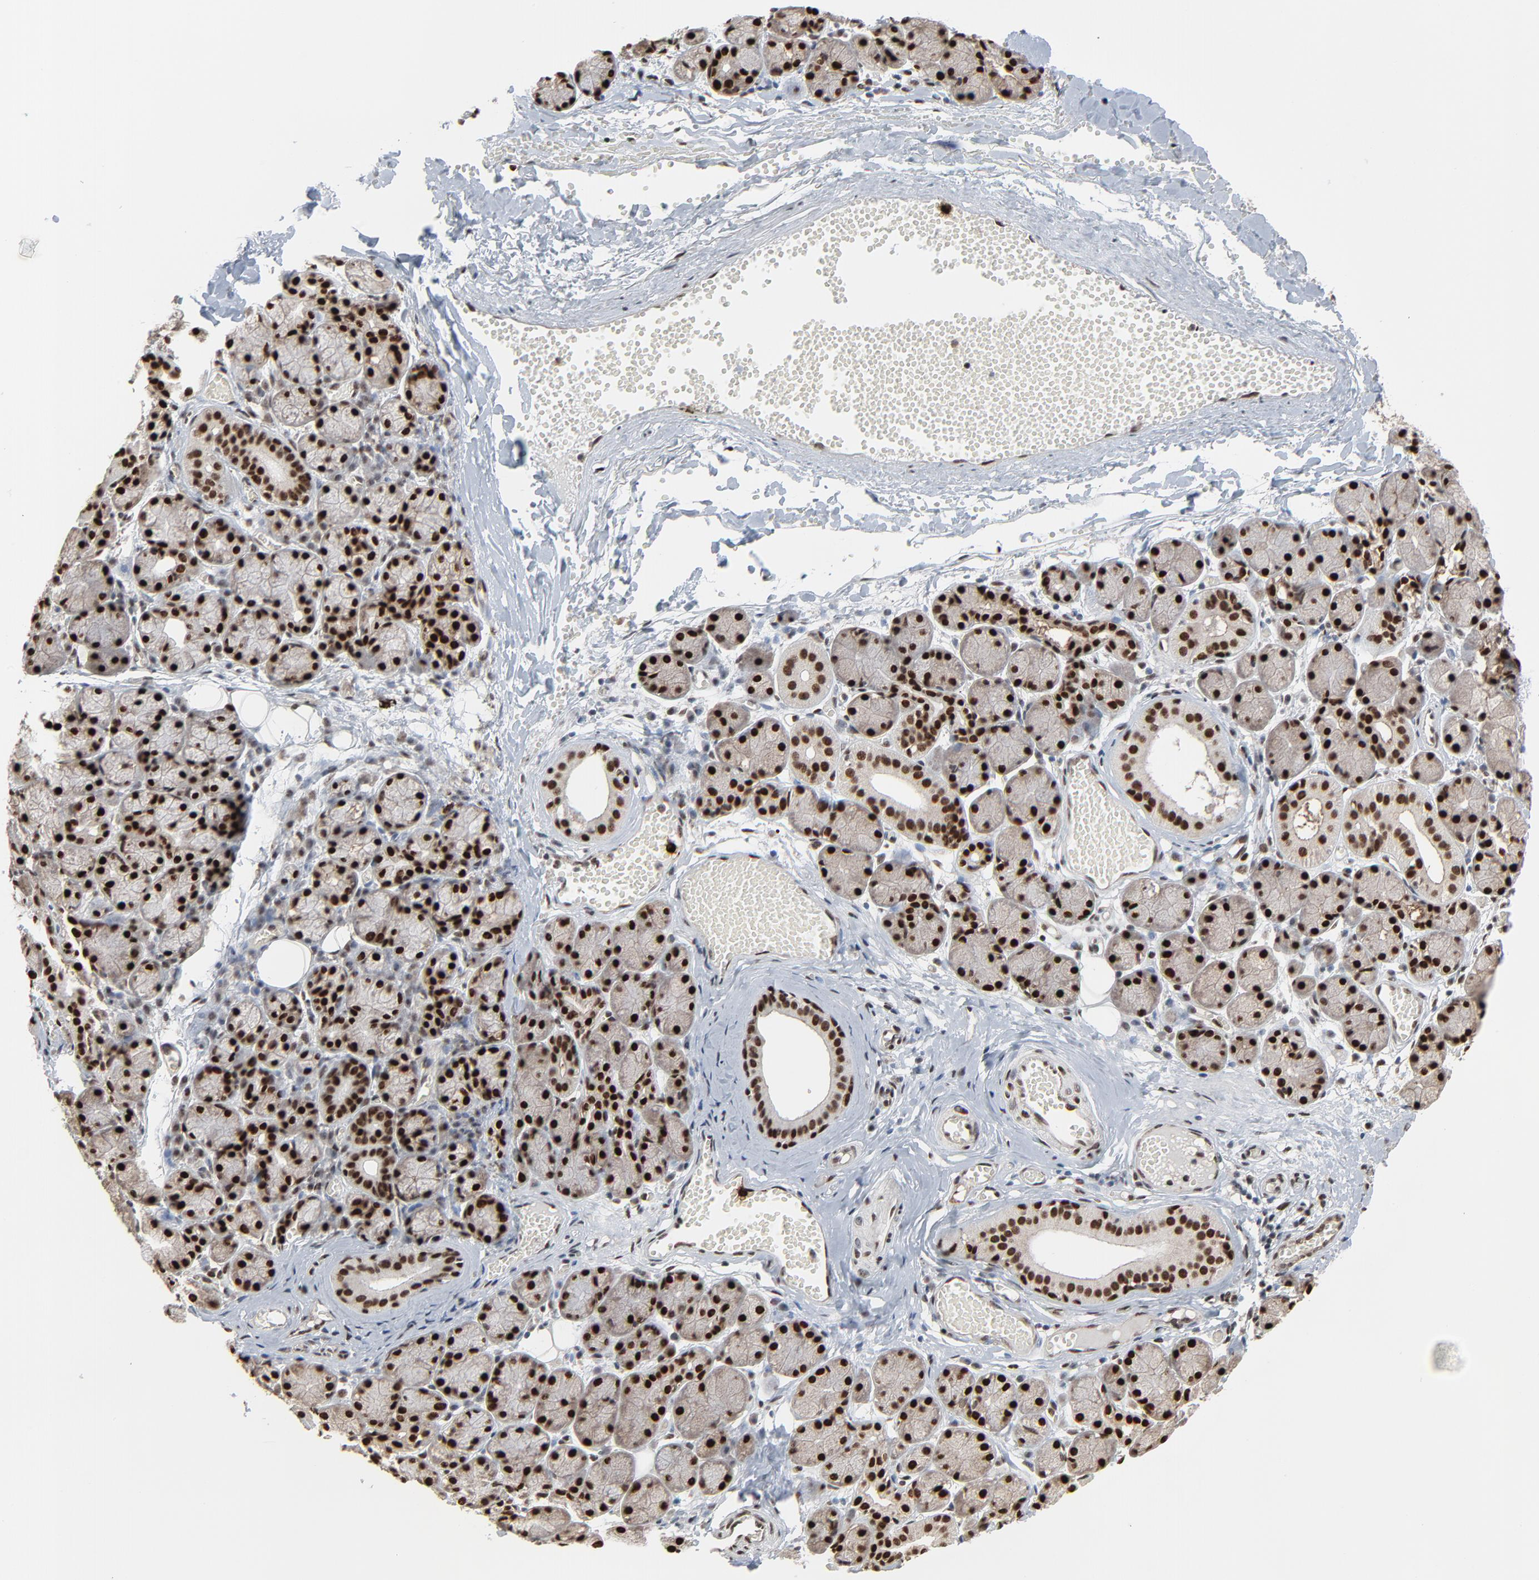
{"staining": {"intensity": "strong", "quantity": ">75%", "location": "cytoplasmic/membranous,nuclear"}, "tissue": "salivary gland", "cell_type": "Glandular cells", "image_type": "normal", "snomed": [{"axis": "morphology", "description": "Normal tissue, NOS"}, {"axis": "topography", "description": "Salivary gland"}], "caption": "Immunohistochemical staining of benign human salivary gland demonstrates high levels of strong cytoplasmic/membranous,nuclear positivity in about >75% of glandular cells.", "gene": "MEIS2", "patient": {"sex": "female", "age": 24}}